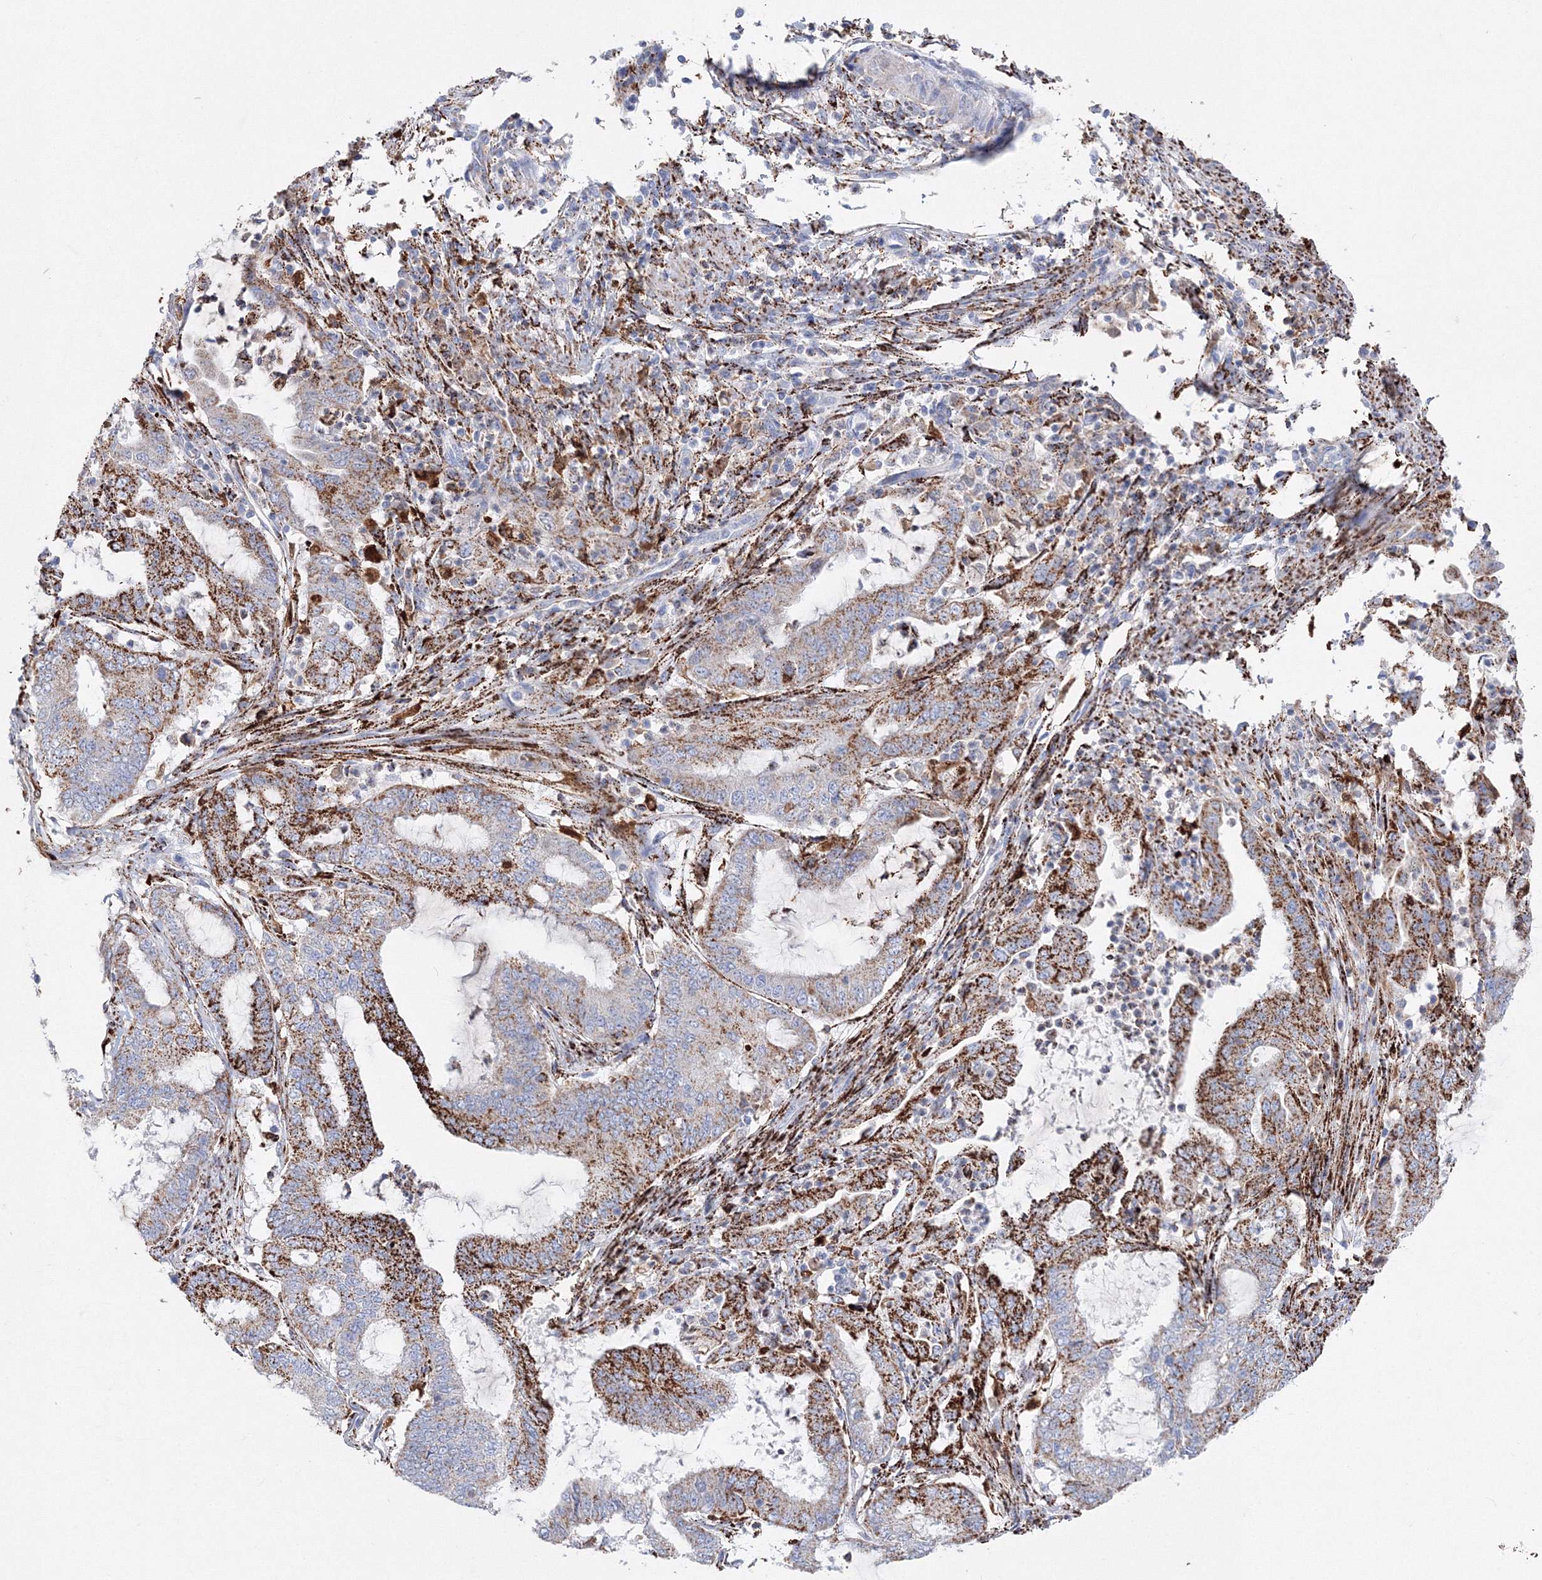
{"staining": {"intensity": "strong", "quantity": "25%-75%", "location": "cytoplasmic/membranous"}, "tissue": "endometrial cancer", "cell_type": "Tumor cells", "image_type": "cancer", "snomed": [{"axis": "morphology", "description": "Adenocarcinoma, NOS"}, {"axis": "topography", "description": "Endometrium"}], "caption": "Immunohistochemical staining of human endometrial cancer exhibits high levels of strong cytoplasmic/membranous protein expression in about 25%-75% of tumor cells.", "gene": "MERTK", "patient": {"sex": "female", "age": 51}}